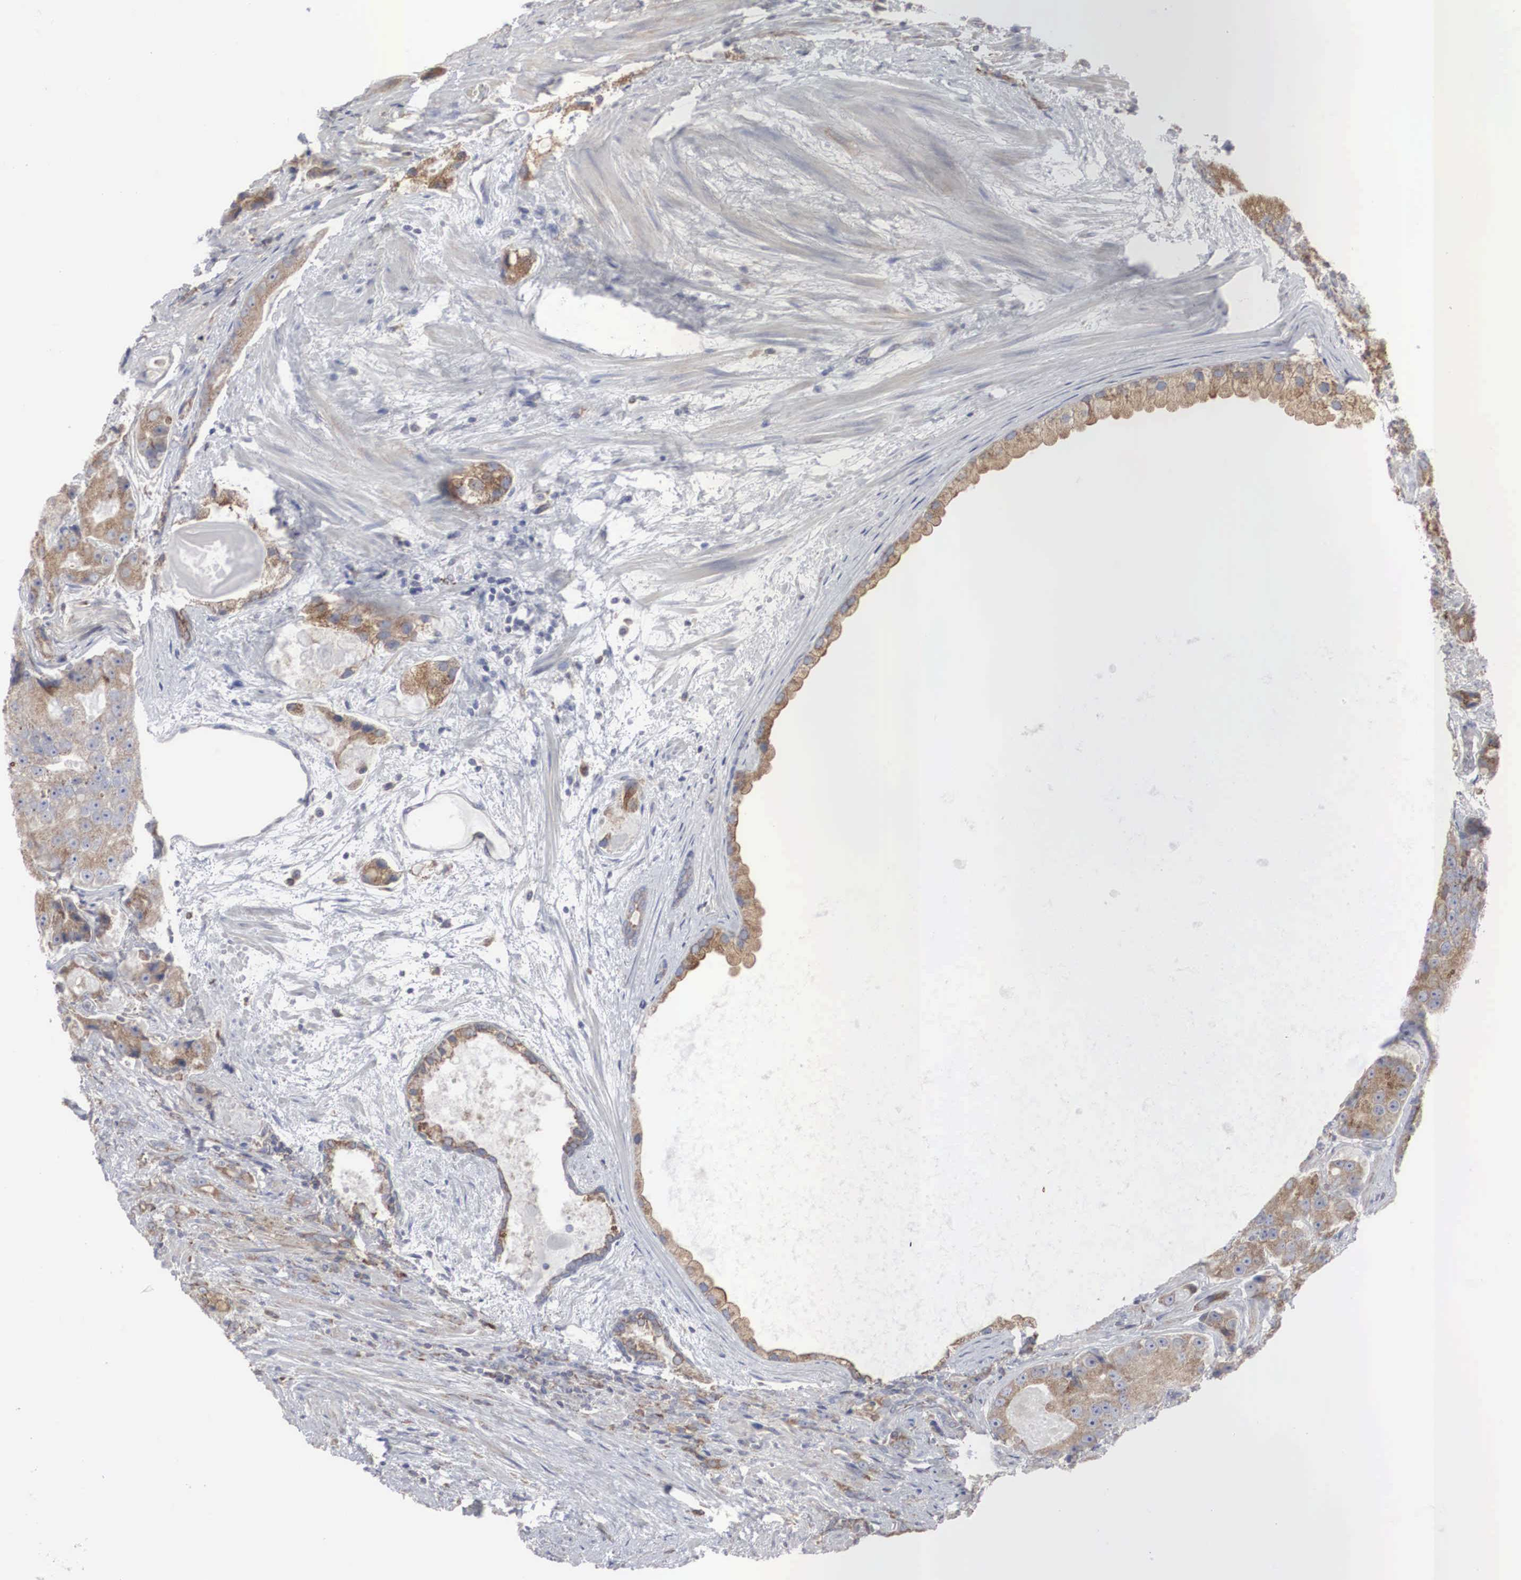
{"staining": {"intensity": "moderate", "quantity": "25%-75%", "location": "cytoplasmic/membranous"}, "tissue": "prostate cancer", "cell_type": "Tumor cells", "image_type": "cancer", "snomed": [{"axis": "morphology", "description": "Adenocarcinoma, Medium grade"}, {"axis": "topography", "description": "Prostate"}], "caption": "Medium-grade adenocarcinoma (prostate) stained with a brown dye reveals moderate cytoplasmic/membranous positive staining in about 25%-75% of tumor cells.", "gene": "MIA2", "patient": {"sex": "male", "age": 70}}